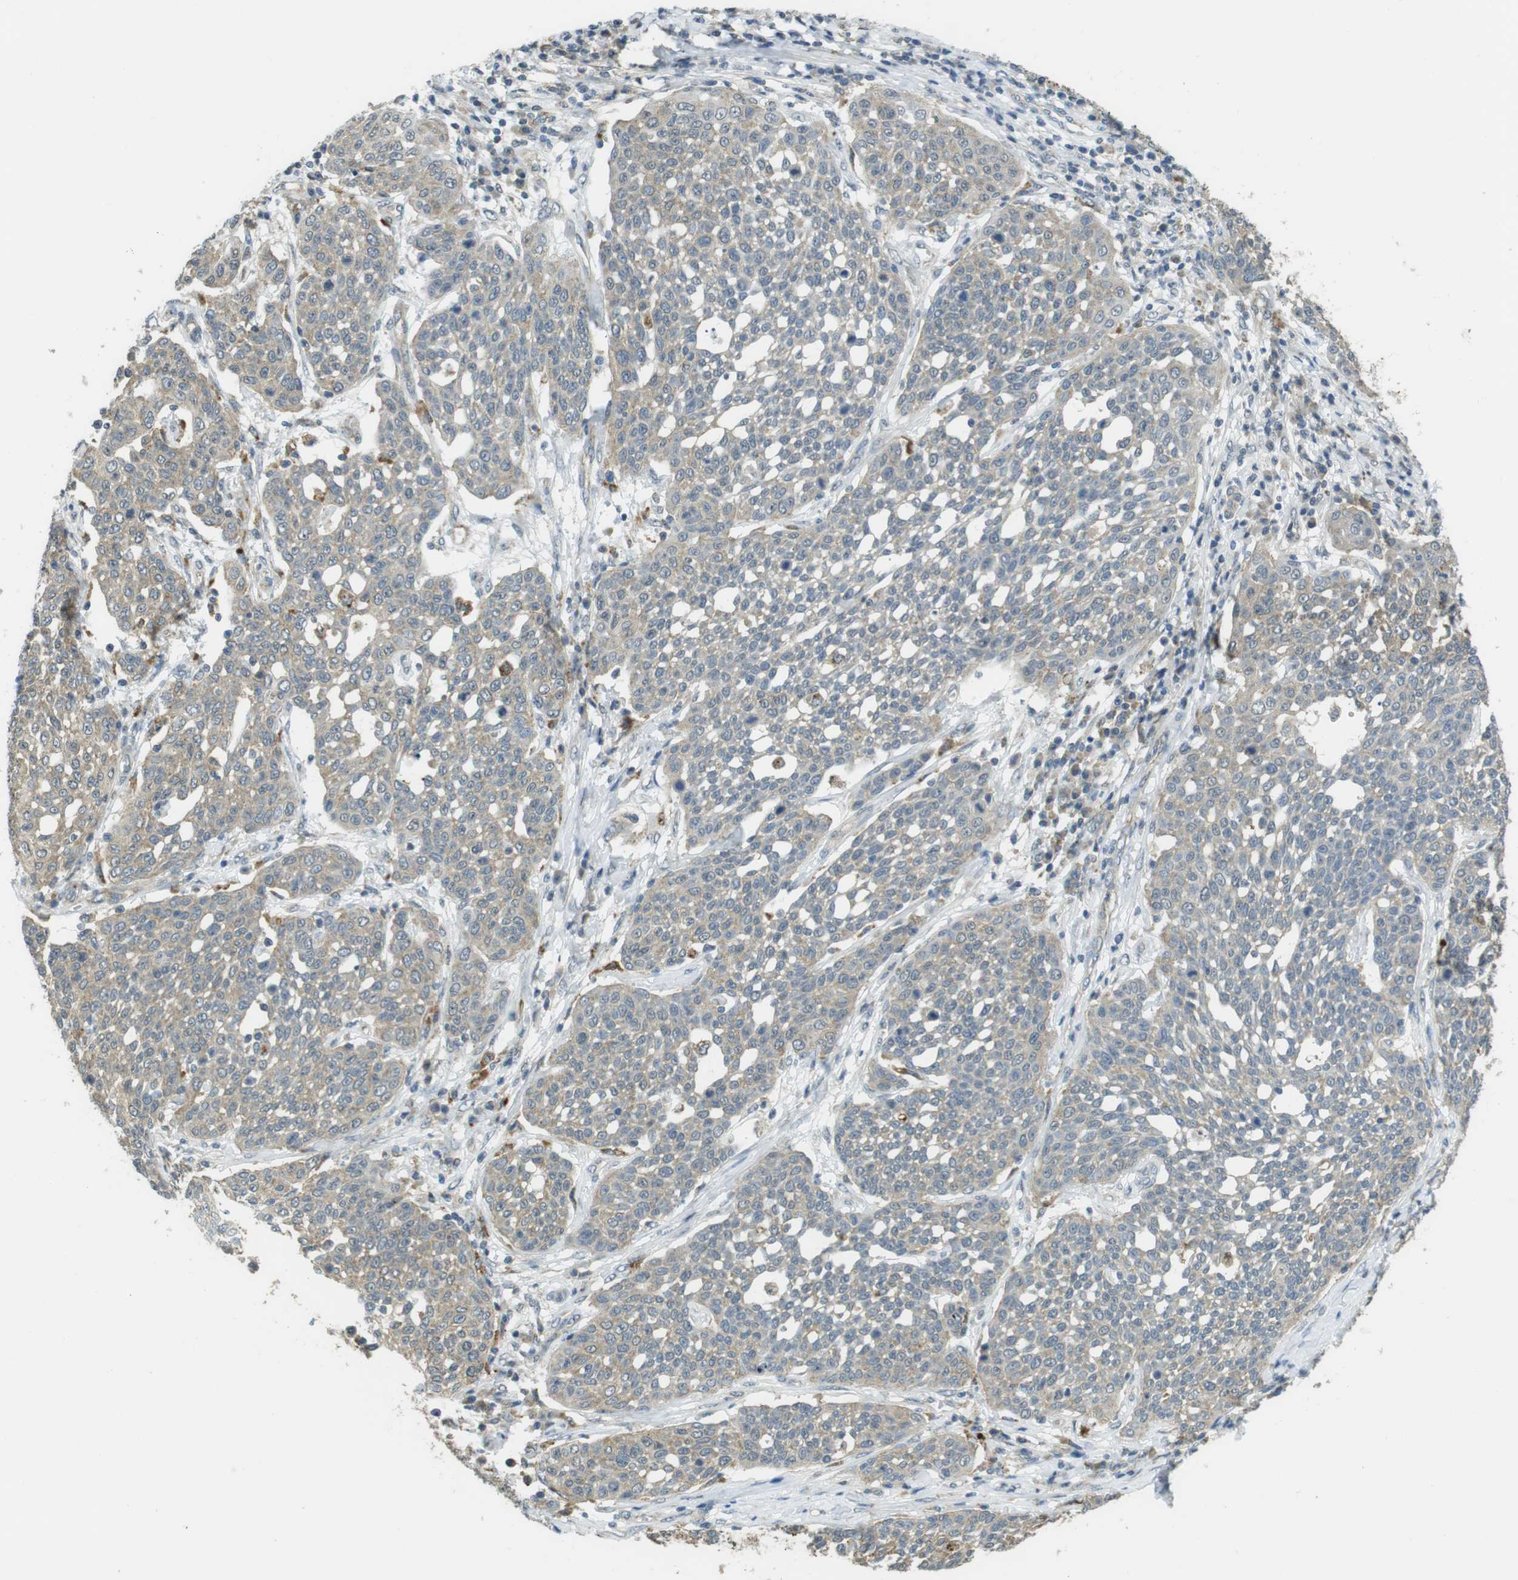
{"staining": {"intensity": "weak", "quantity": ">75%", "location": "cytoplasmic/membranous"}, "tissue": "cervical cancer", "cell_type": "Tumor cells", "image_type": "cancer", "snomed": [{"axis": "morphology", "description": "Squamous cell carcinoma, NOS"}, {"axis": "topography", "description": "Cervix"}], "caption": "Immunohistochemical staining of human cervical squamous cell carcinoma shows low levels of weak cytoplasmic/membranous staining in about >75% of tumor cells.", "gene": "BRI3BP", "patient": {"sex": "female", "age": 34}}